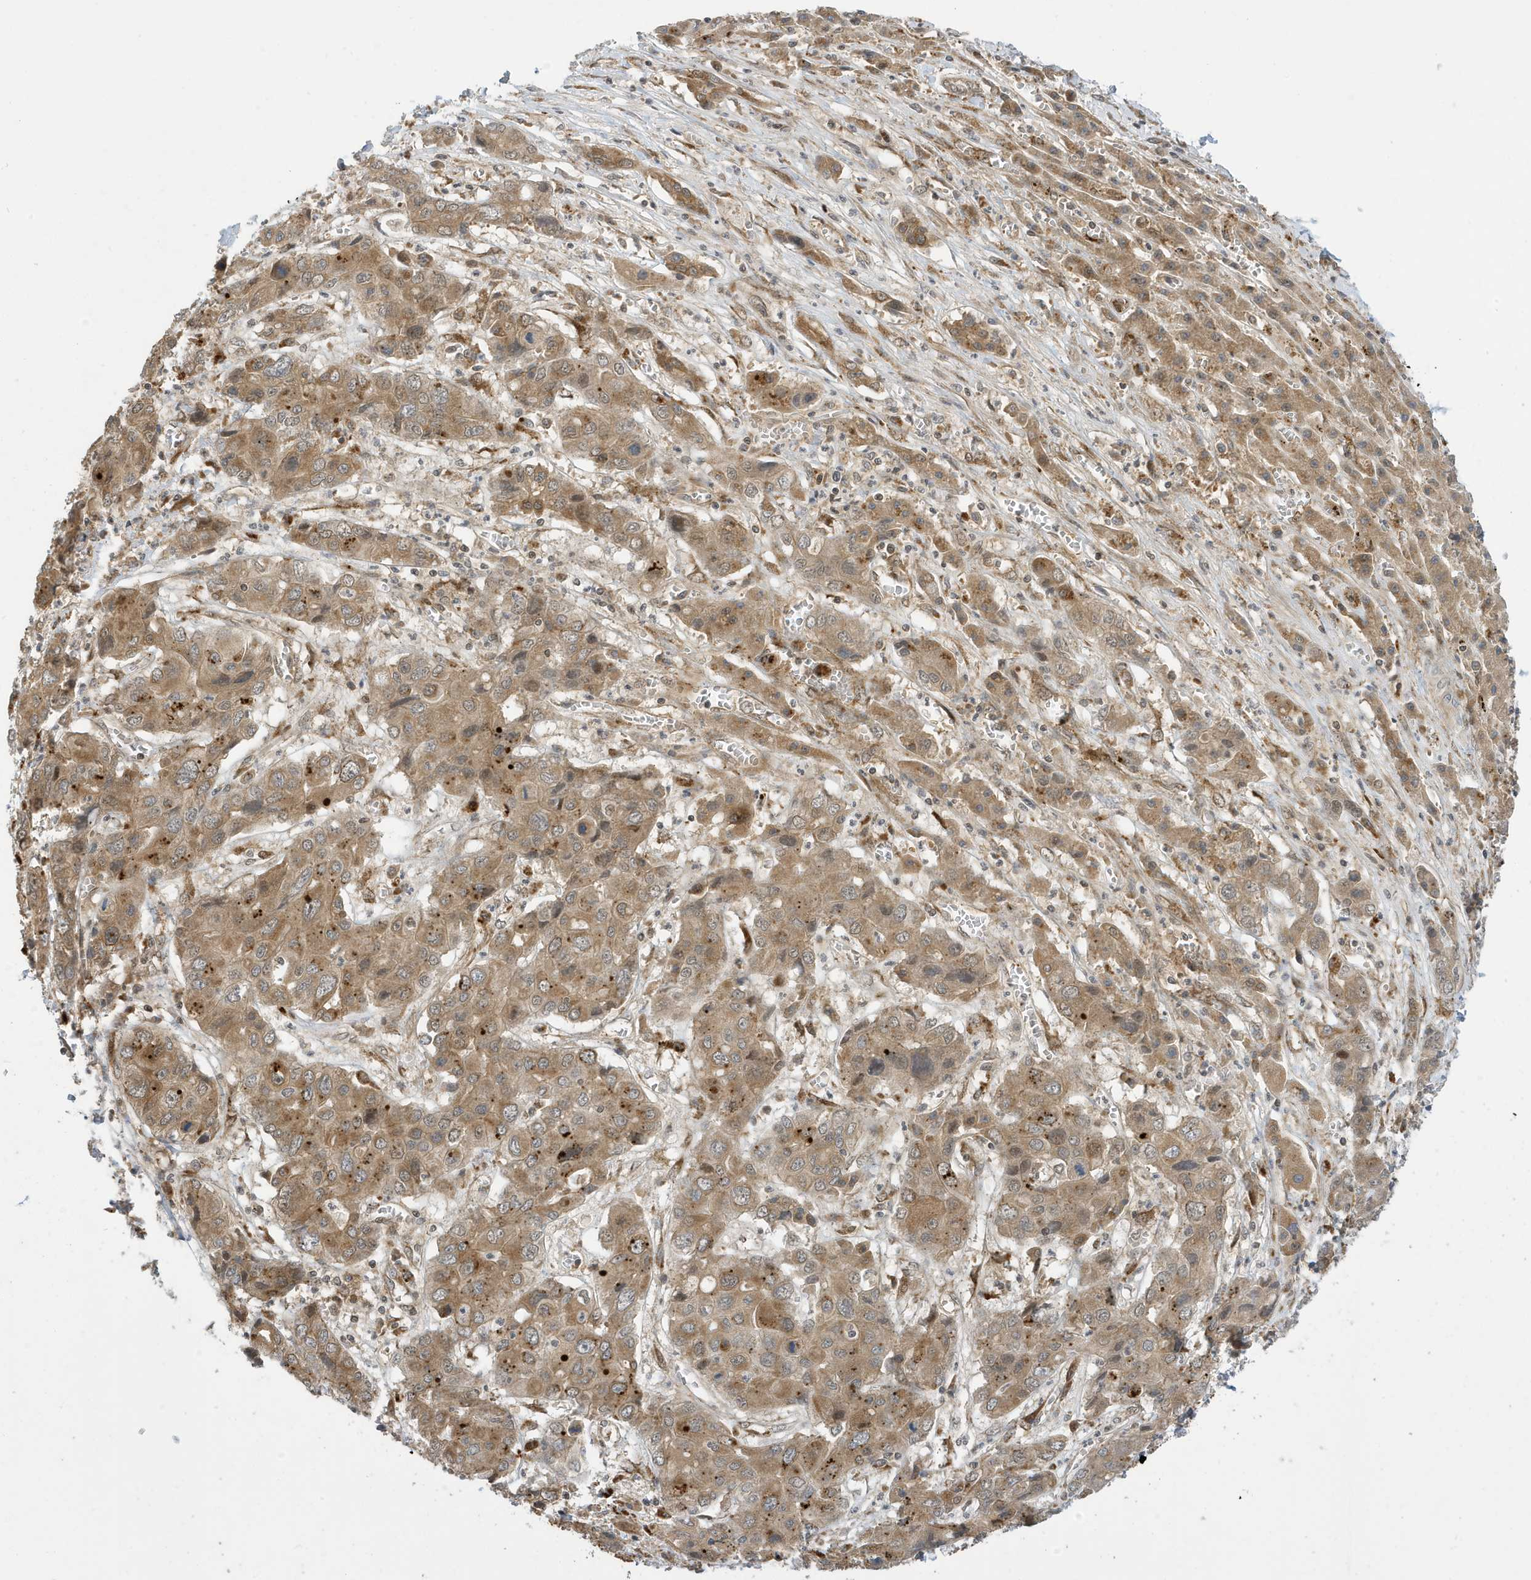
{"staining": {"intensity": "moderate", "quantity": ">75%", "location": "cytoplasmic/membranous"}, "tissue": "liver cancer", "cell_type": "Tumor cells", "image_type": "cancer", "snomed": [{"axis": "morphology", "description": "Cholangiocarcinoma"}, {"axis": "topography", "description": "Liver"}], "caption": "Moderate cytoplasmic/membranous protein expression is present in about >75% of tumor cells in cholangiocarcinoma (liver). (IHC, brightfield microscopy, high magnification).", "gene": "NCOA7", "patient": {"sex": "male", "age": 67}}